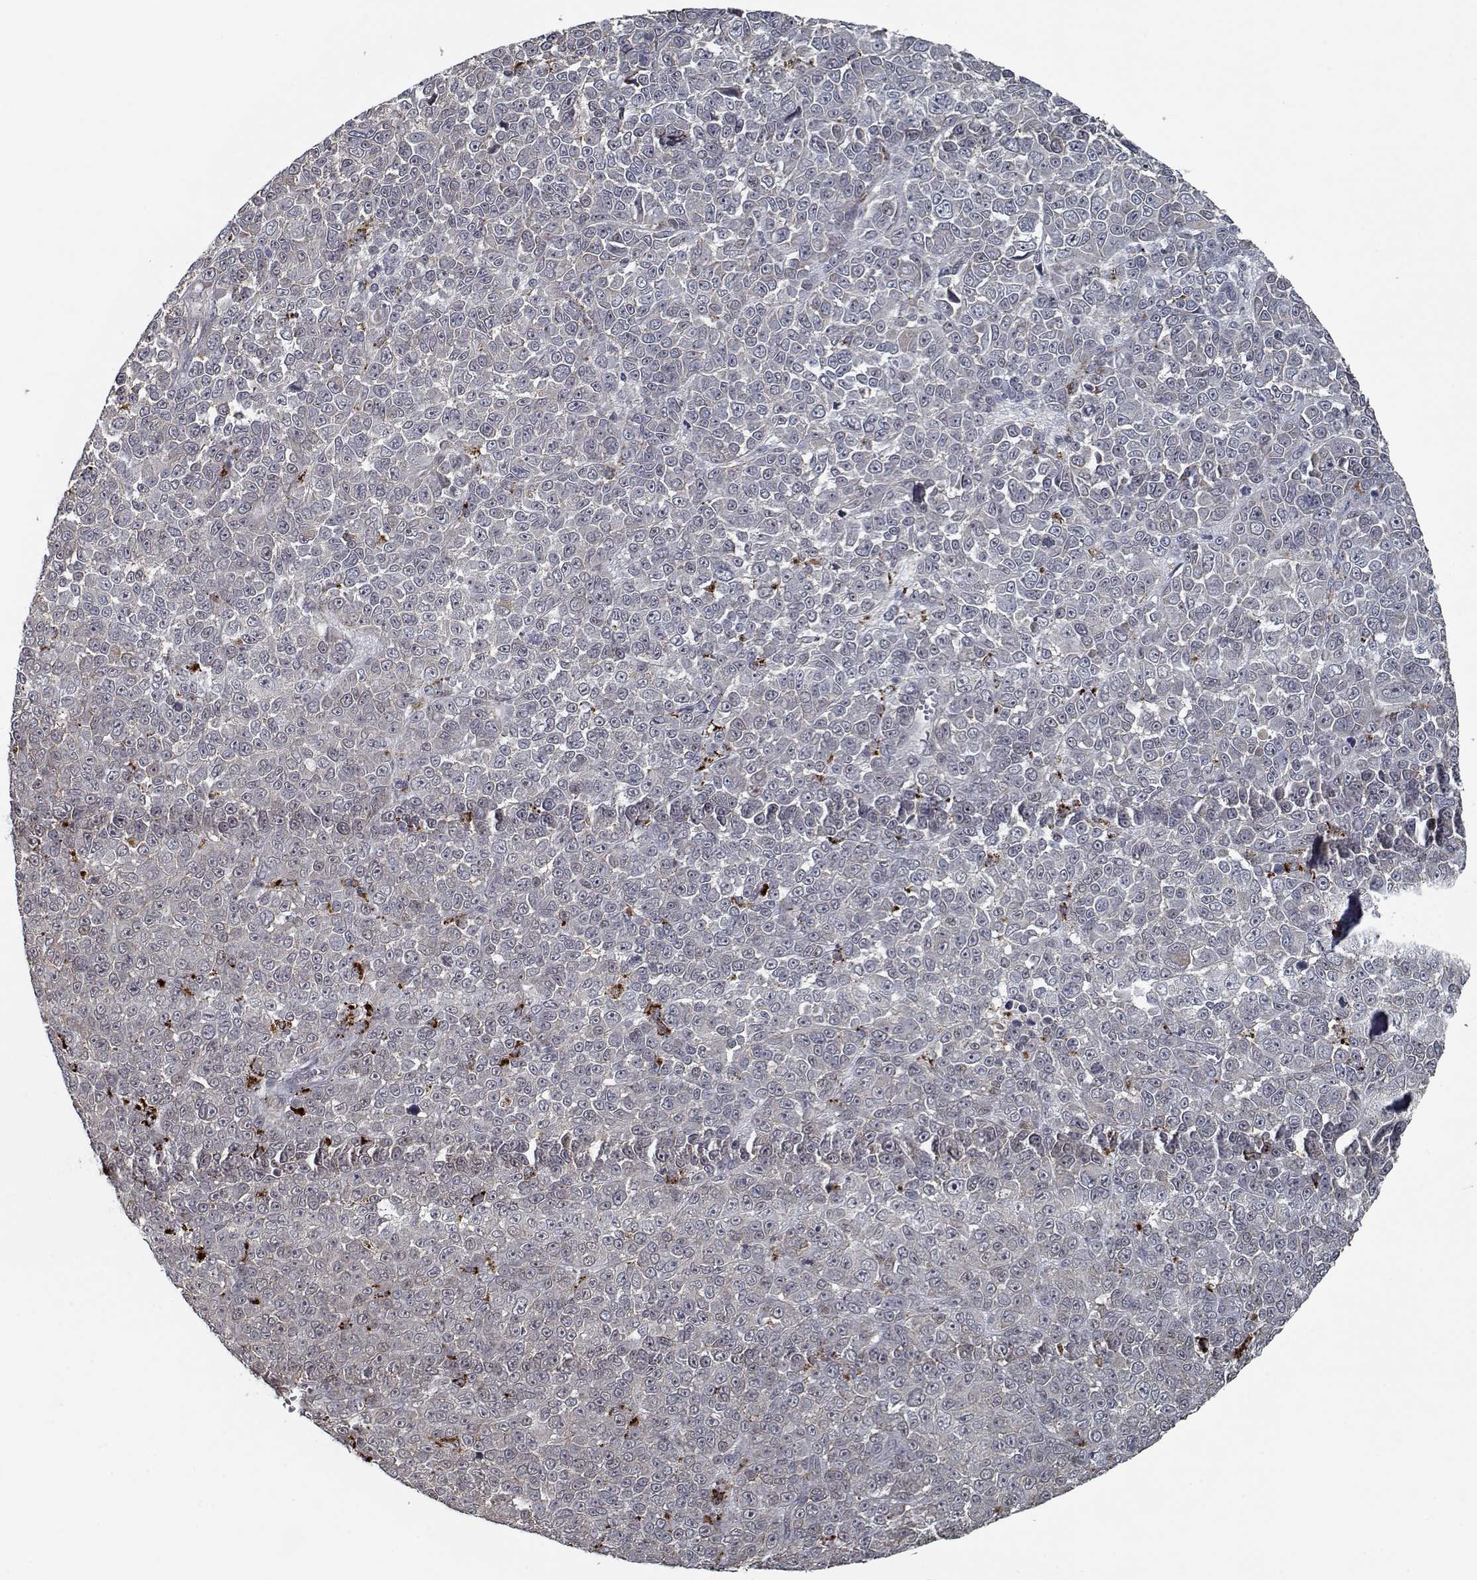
{"staining": {"intensity": "negative", "quantity": "none", "location": "none"}, "tissue": "melanoma", "cell_type": "Tumor cells", "image_type": "cancer", "snomed": [{"axis": "morphology", "description": "Malignant melanoma, NOS"}, {"axis": "topography", "description": "Skin"}], "caption": "Image shows no protein expression in tumor cells of malignant melanoma tissue. Nuclei are stained in blue.", "gene": "NLK", "patient": {"sex": "female", "age": 95}}